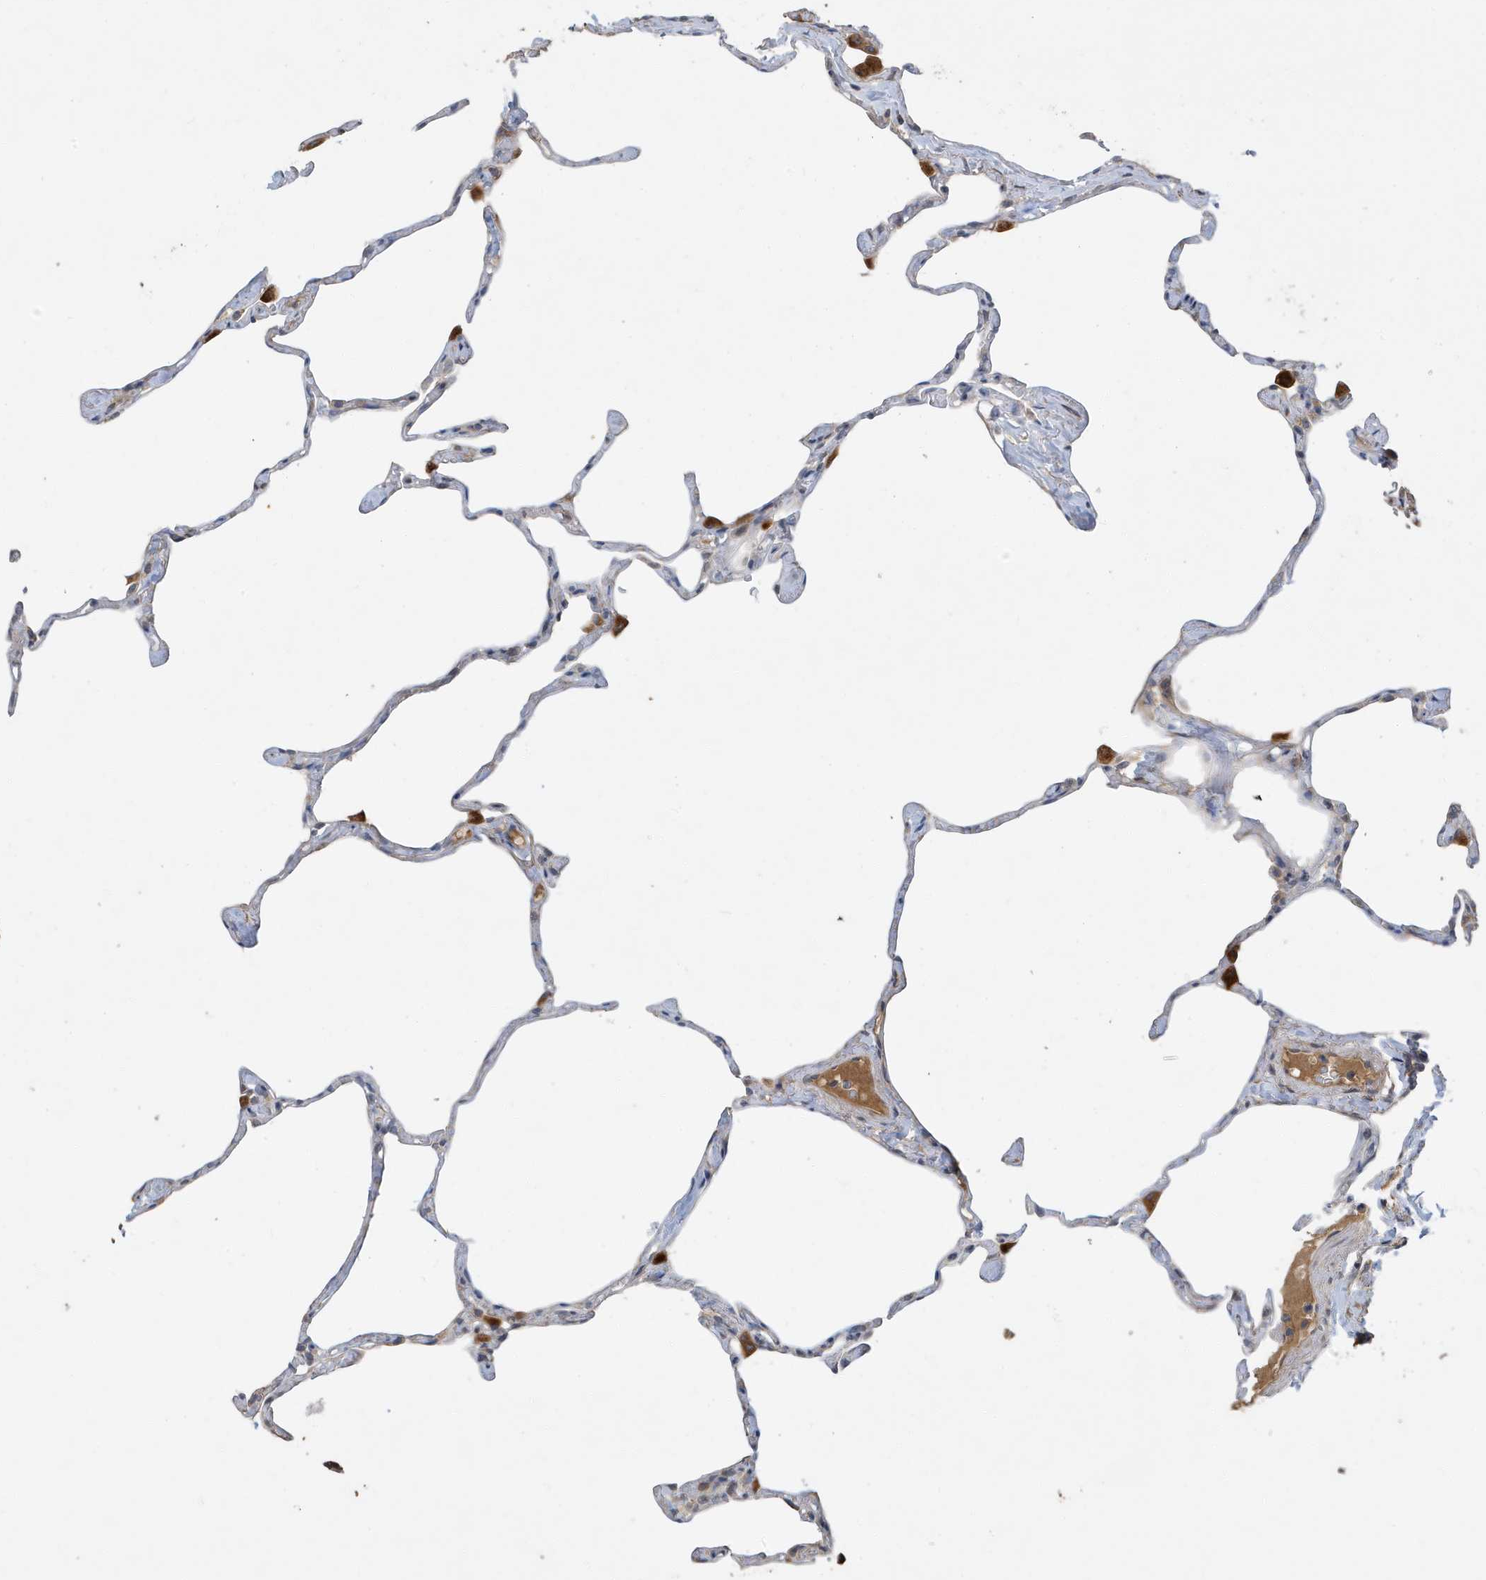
{"staining": {"intensity": "negative", "quantity": "none", "location": "none"}, "tissue": "lung", "cell_type": "Alveolar cells", "image_type": "normal", "snomed": [{"axis": "morphology", "description": "Normal tissue, NOS"}, {"axis": "topography", "description": "Lung"}], "caption": "IHC image of unremarkable human lung stained for a protein (brown), which demonstrates no positivity in alveolar cells.", "gene": "LAPTM4A", "patient": {"sex": "male", "age": 65}}